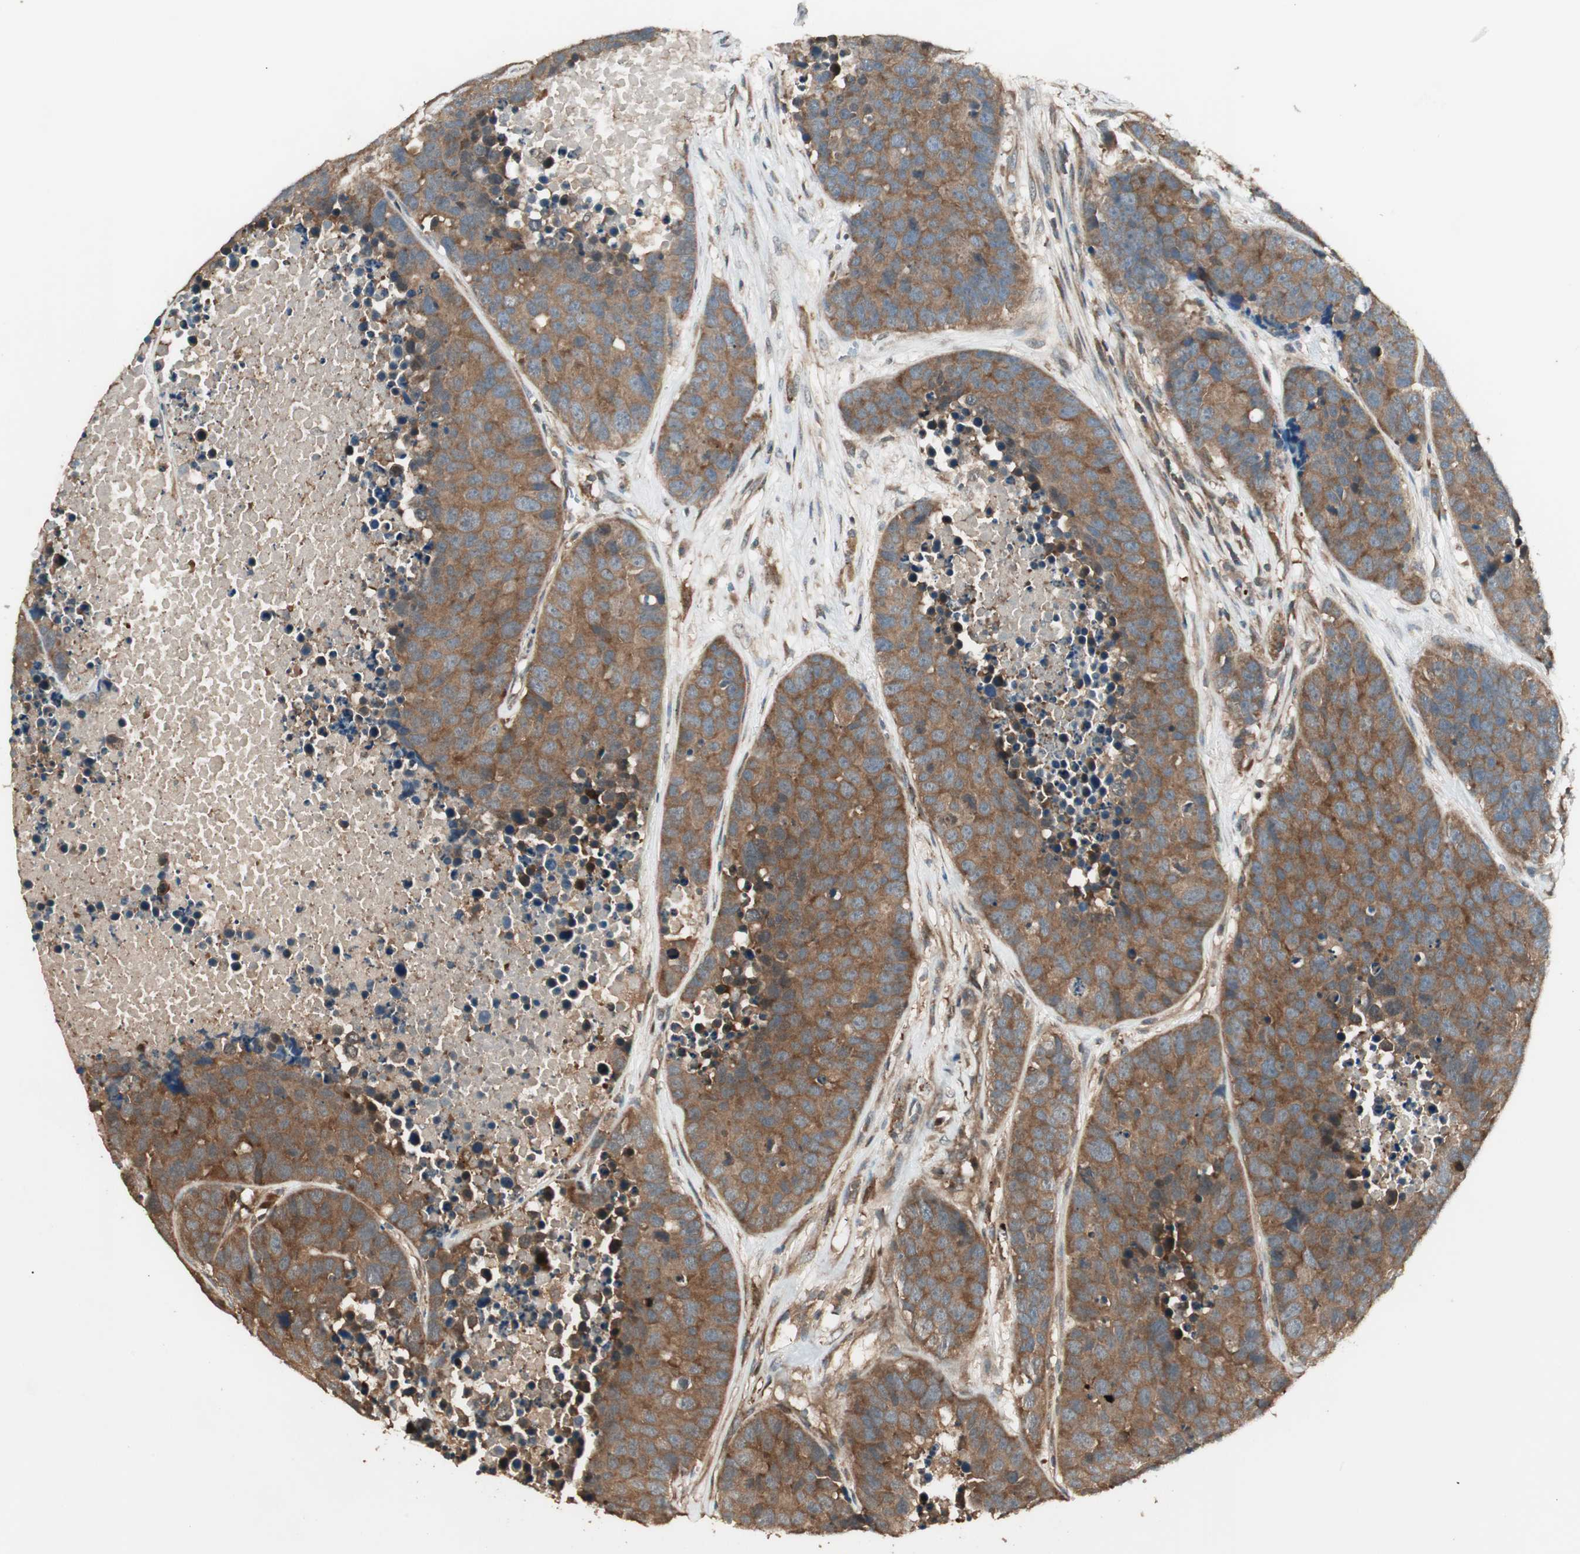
{"staining": {"intensity": "strong", "quantity": ">75%", "location": "cytoplasmic/membranous"}, "tissue": "carcinoid", "cell_type": "Tumor cells", "image_type": "cancer", "snomed": [{"axis": "morphology", "description": "Carcinoid, malignant, NOS"}, {"axis": "topography", "description": "Lung"}], "caption": "The photomicrograph displays staining of carcinoid (malignant), revealing strong cytoplasmic/membranous protein staining (brown color) within tumor cells.", "gene": "CNOT4", "patient": {"sex": "male", "age": 60}}